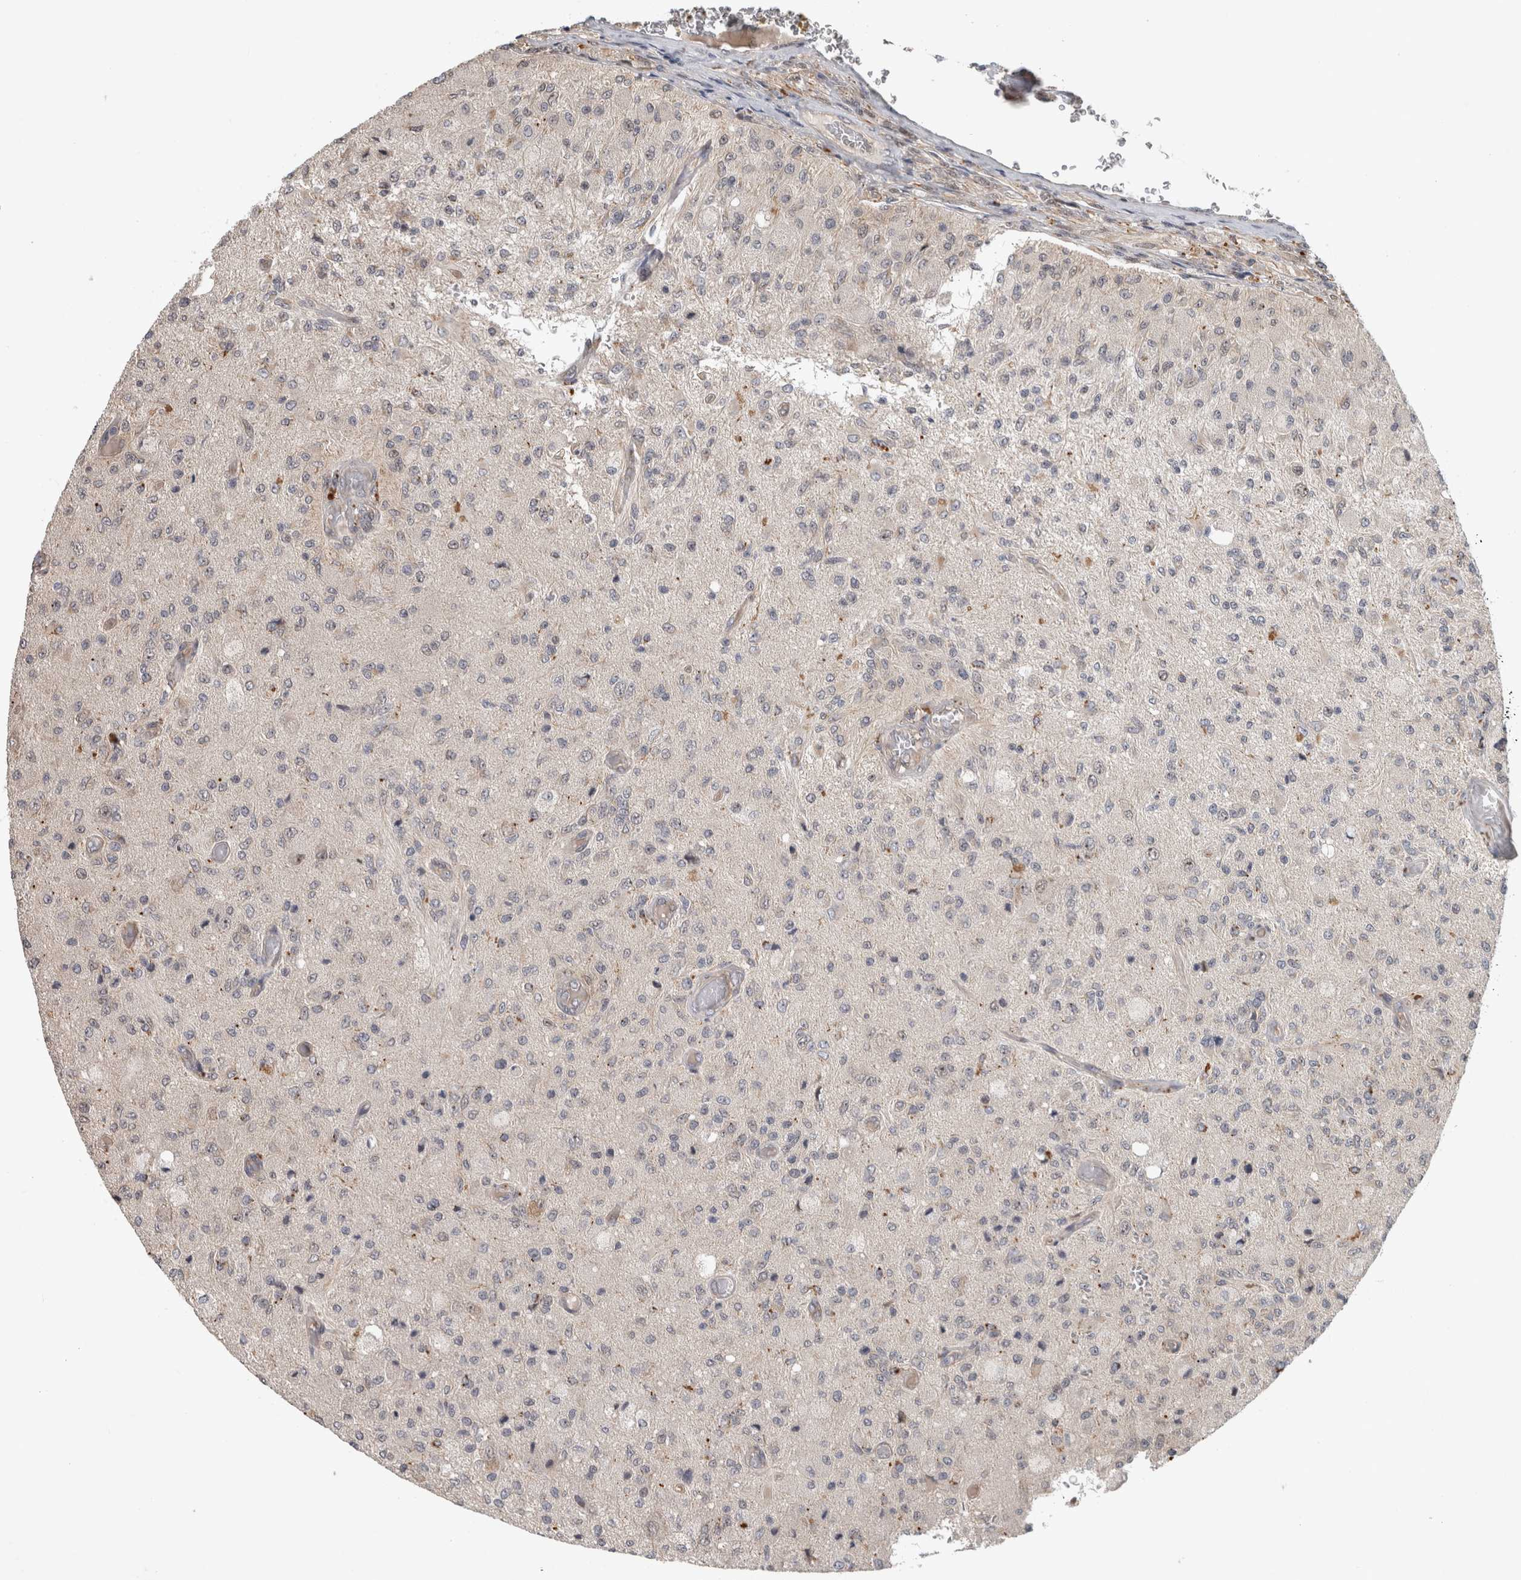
{"staining": {"intensity": "negative", "quantity": "none", "location": "none"}, "tissue": "glioma", "cell_type": "Tumor cells", "image_type": "cancer", "snomed": [{"axis": "morphology", "description": "Normal tissue, NOS"}, {"axis": "morphology", "description": "Glioma, malignant, High grade"}, {"axis": "topography", "description": "Cerebral cortex"}], "caption": "This is an immunohistochemistry (IHC) image of glioma. There is no expression in tumor cells.", "gene": "NAB2", "patient": {"sex": "male", "age": 77}}